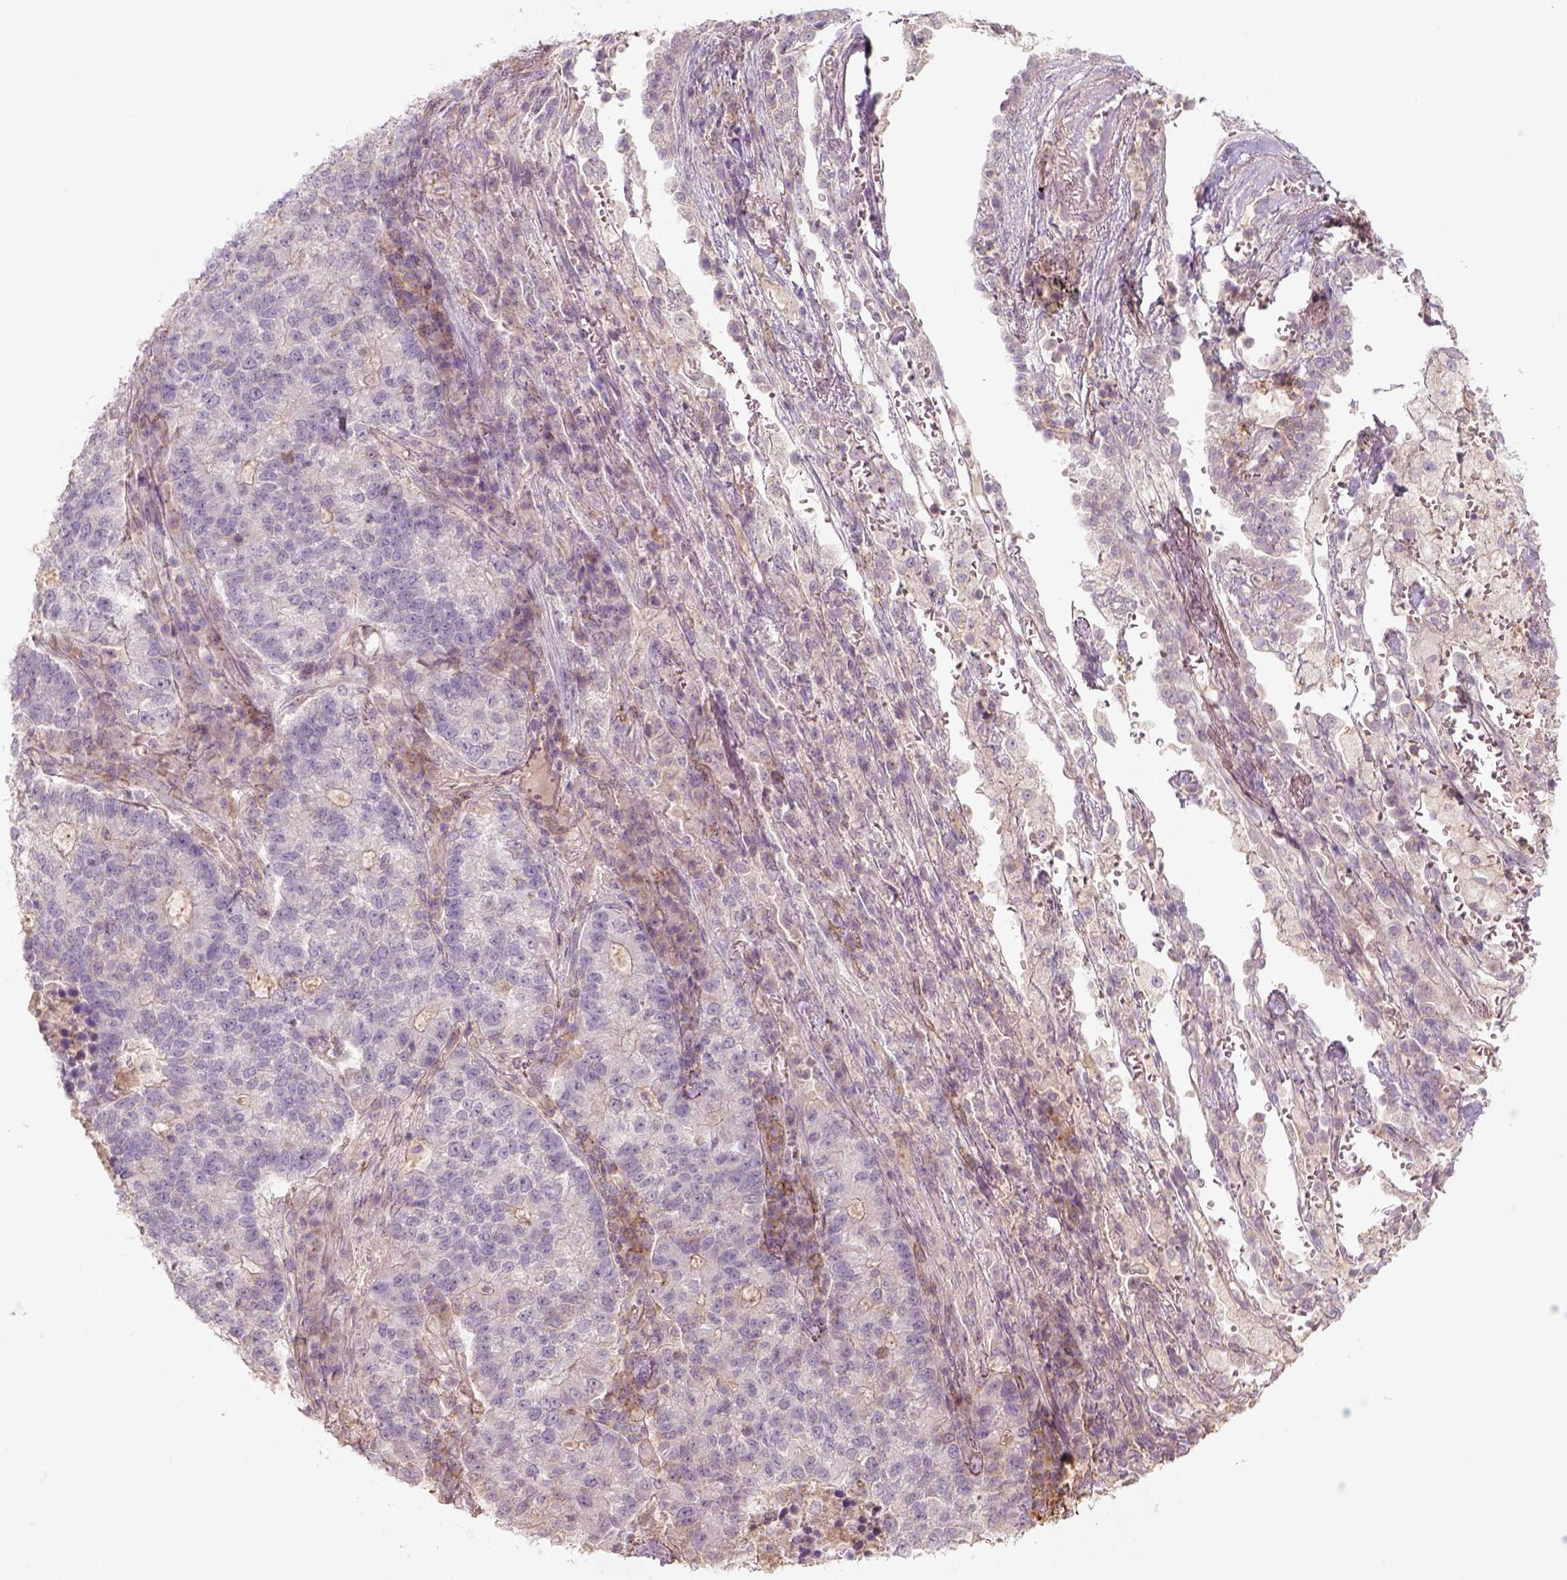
{"staining": {"intensity": "weak", "quantity": "<25%", "location": "cytoplasmic/membranous"}, "tissue": "lung cancer", "cell_type": "Tumor cells", "image_type": "cancer", "snomed": [{"axis": "morphology", "description": "Adenocarcinoma, NOS"}, {"axis": "topography", "description": "Lung"}], "caption": "This image is of lung adenocarcinoma stained with immunohistochemistry to label a protein in brown with the nuclei are counter-stained blue. There is no positivity in tumor cells.", "gene": "AQP9", "patient": {"sex": "male", "age": 57}}